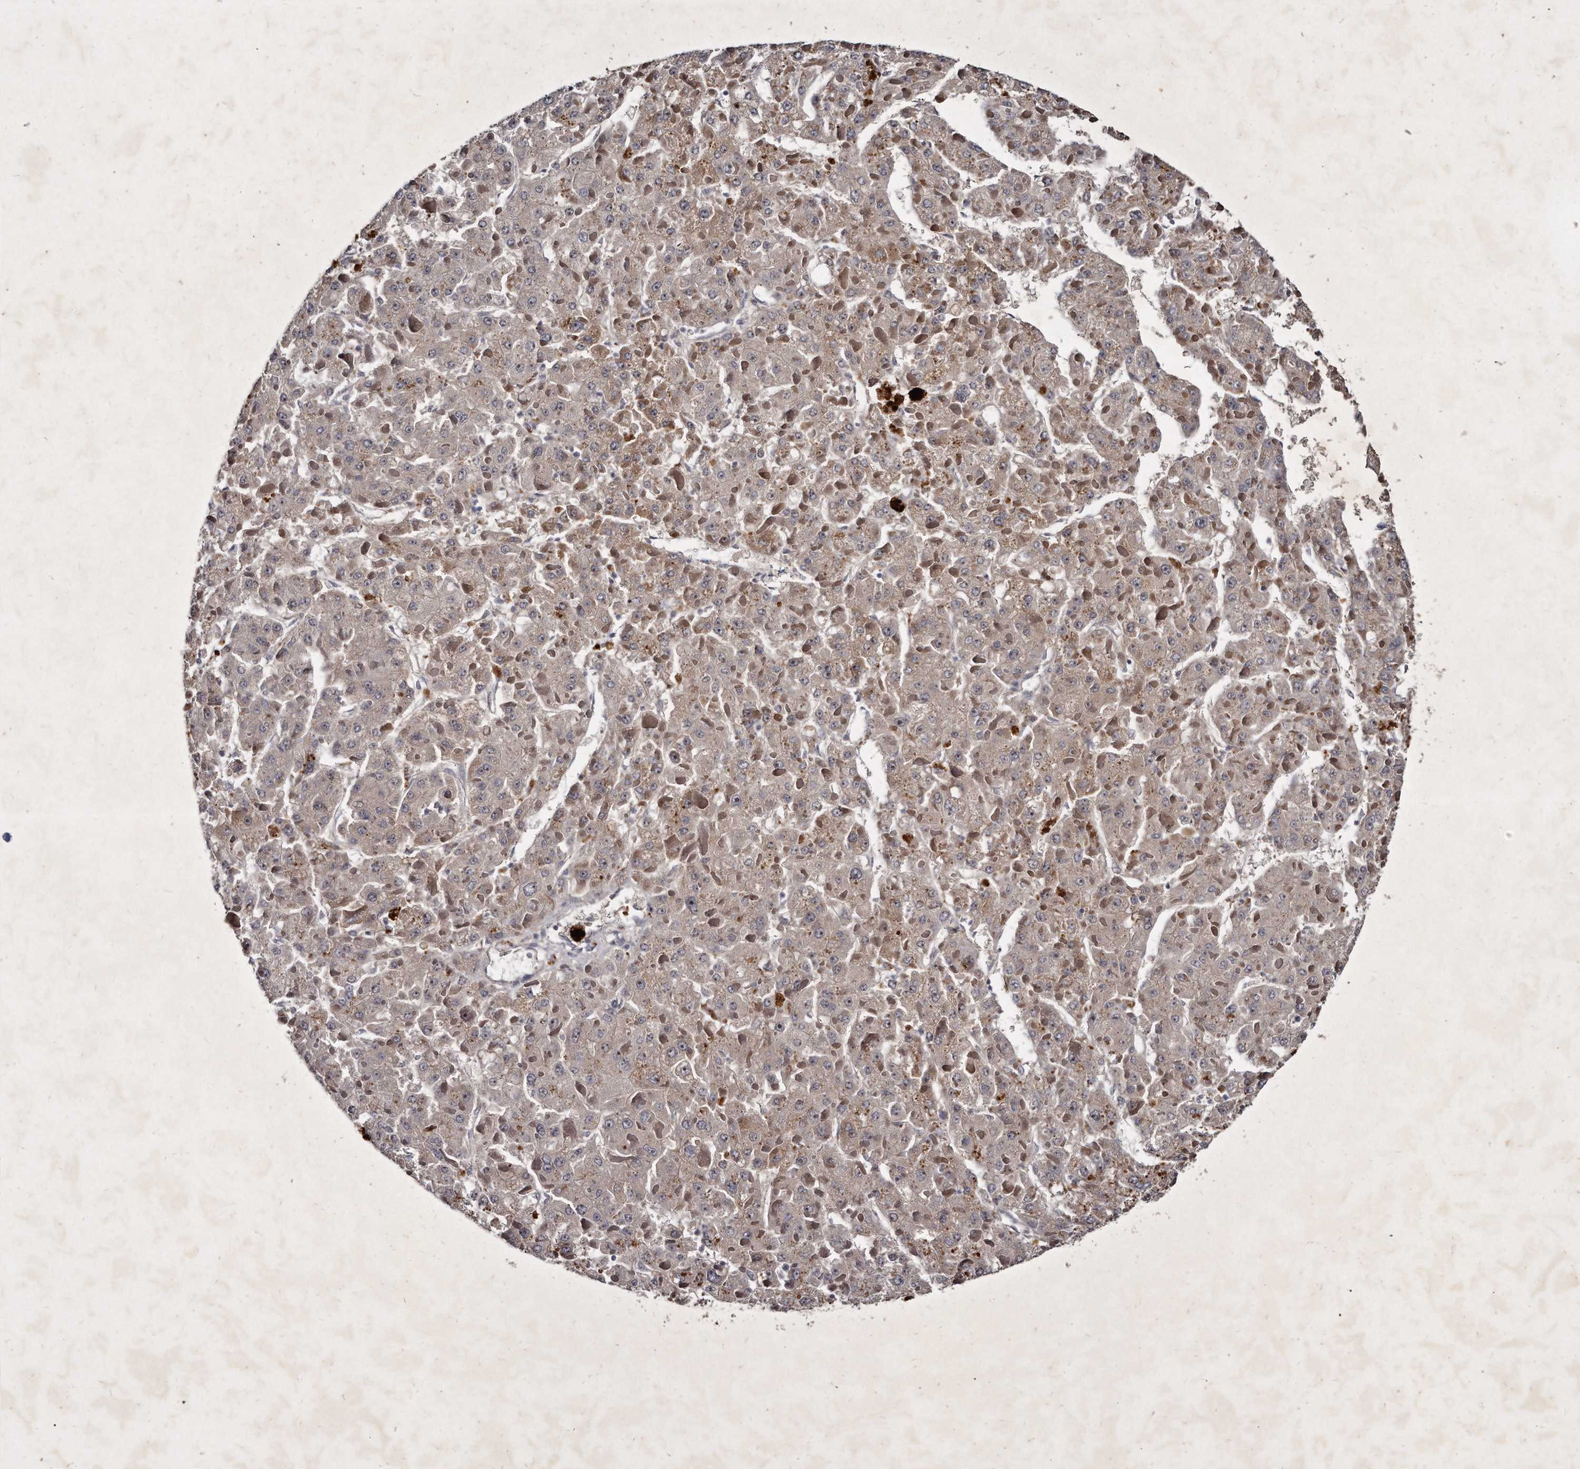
{"staining": {"intensity": "weak", "quantity": "25%-75%", "location": "cytoplasmic/membranous"}, "tissue": "liver cancer", "cell_type": "Tumor cells", "image_type": "cancer", "snomed": [{"axis": "morphology", "description": "Carcinoma, Hepatocellular, NOS"}, {"axis": "topography", "description": "Liver"}], "caption": "Liver hepatocellular carcinoma was stained to show a protein in brown. There is low levels of weak cytoplasmic/membranous staining in about 25%-75% of tumor cells.", "gene": "KLHDC3", "patient": {"sex": "female", "age": 73}}